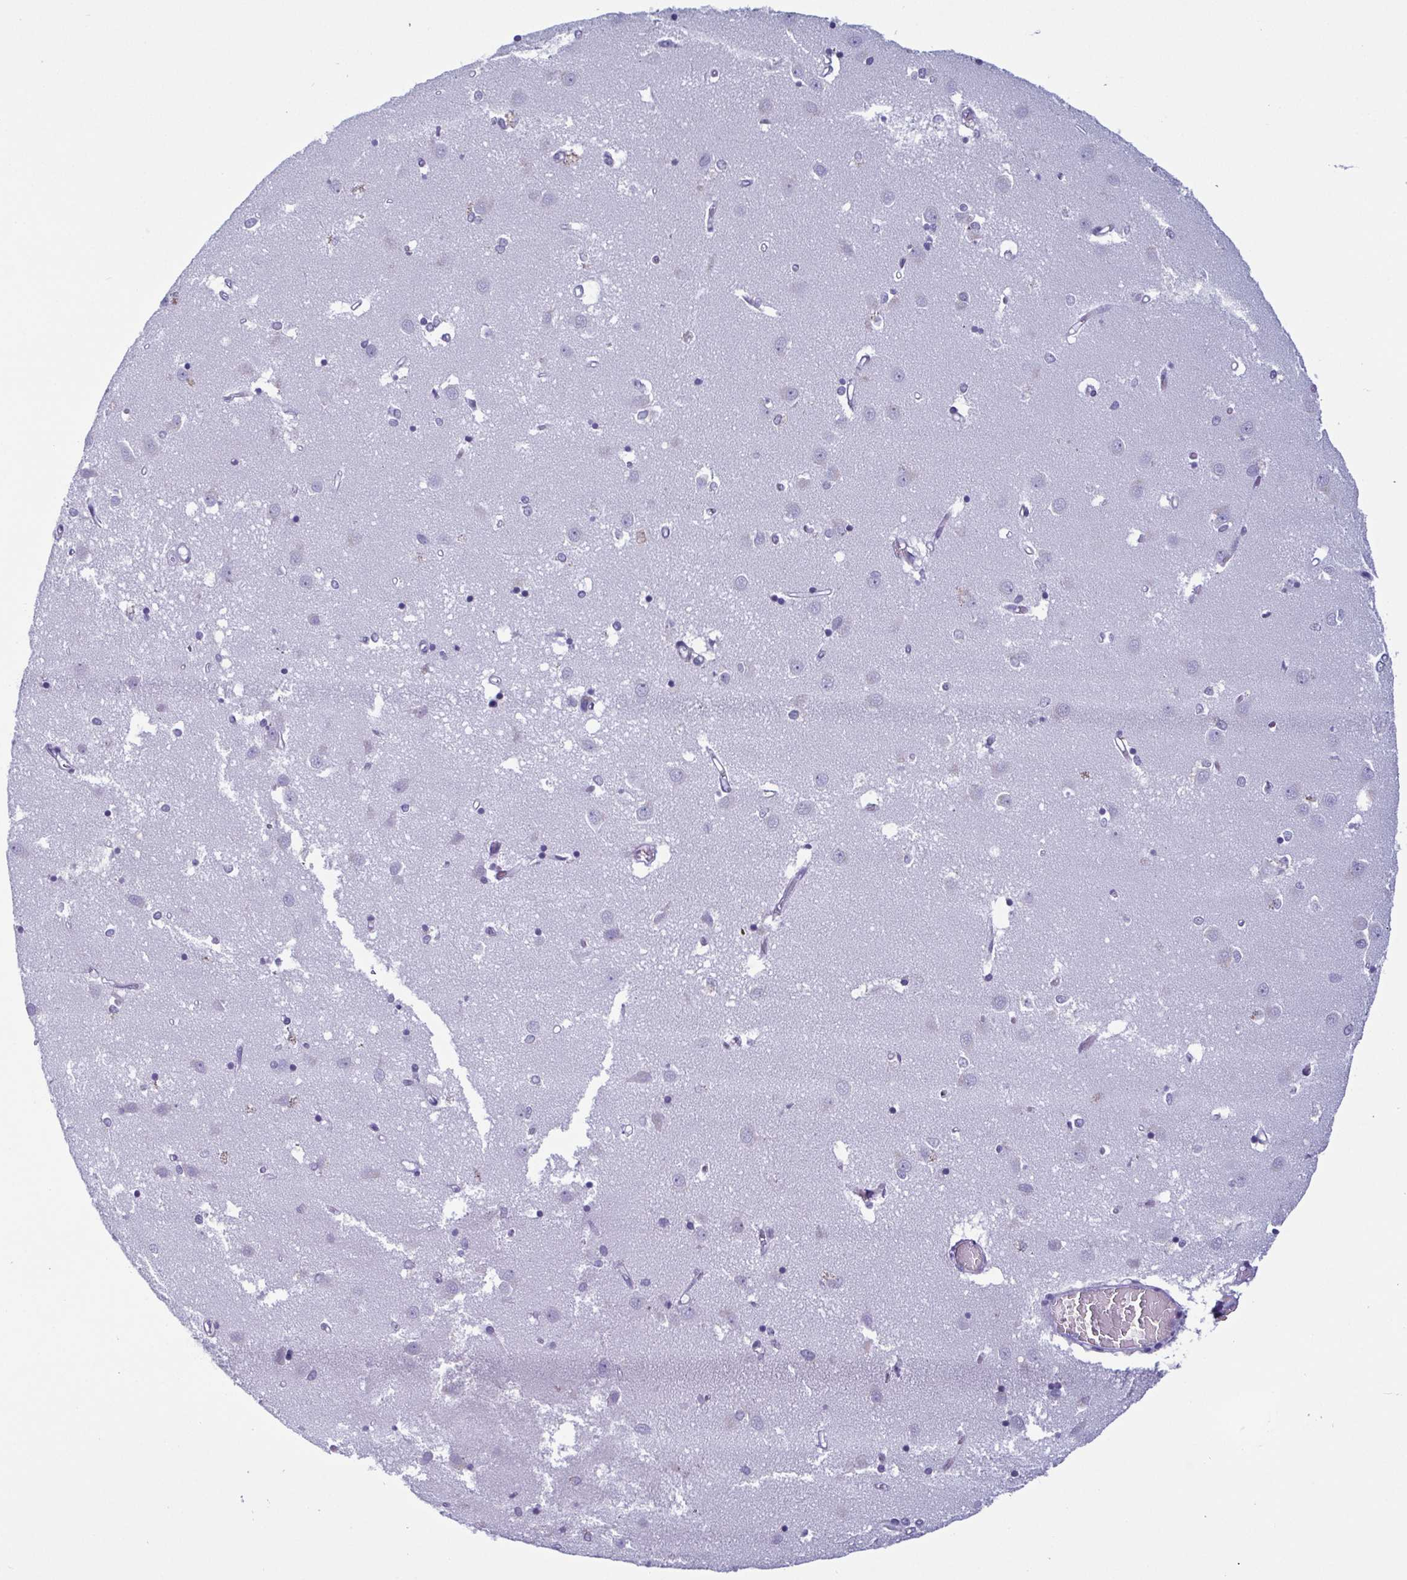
{"staining": {"intensity": "negative", "quantity": "none", "location": "none"}, "tissue": "caudate", "cell_type": "Glial cells", "image_type": "normal", "snomed": [{"axis": "morphology", "description": "Normal tissue, NOS"}, {"axis": "topography", "description": "Lateral ventricle wall"}], "caption": "Immunohistochemistry (IHC) image of benign human caudate stained for a protein (brown), which shows no positivity in glial cells.", "gene": "KRT10", "patient": {"sex": "male", "age": 54}}